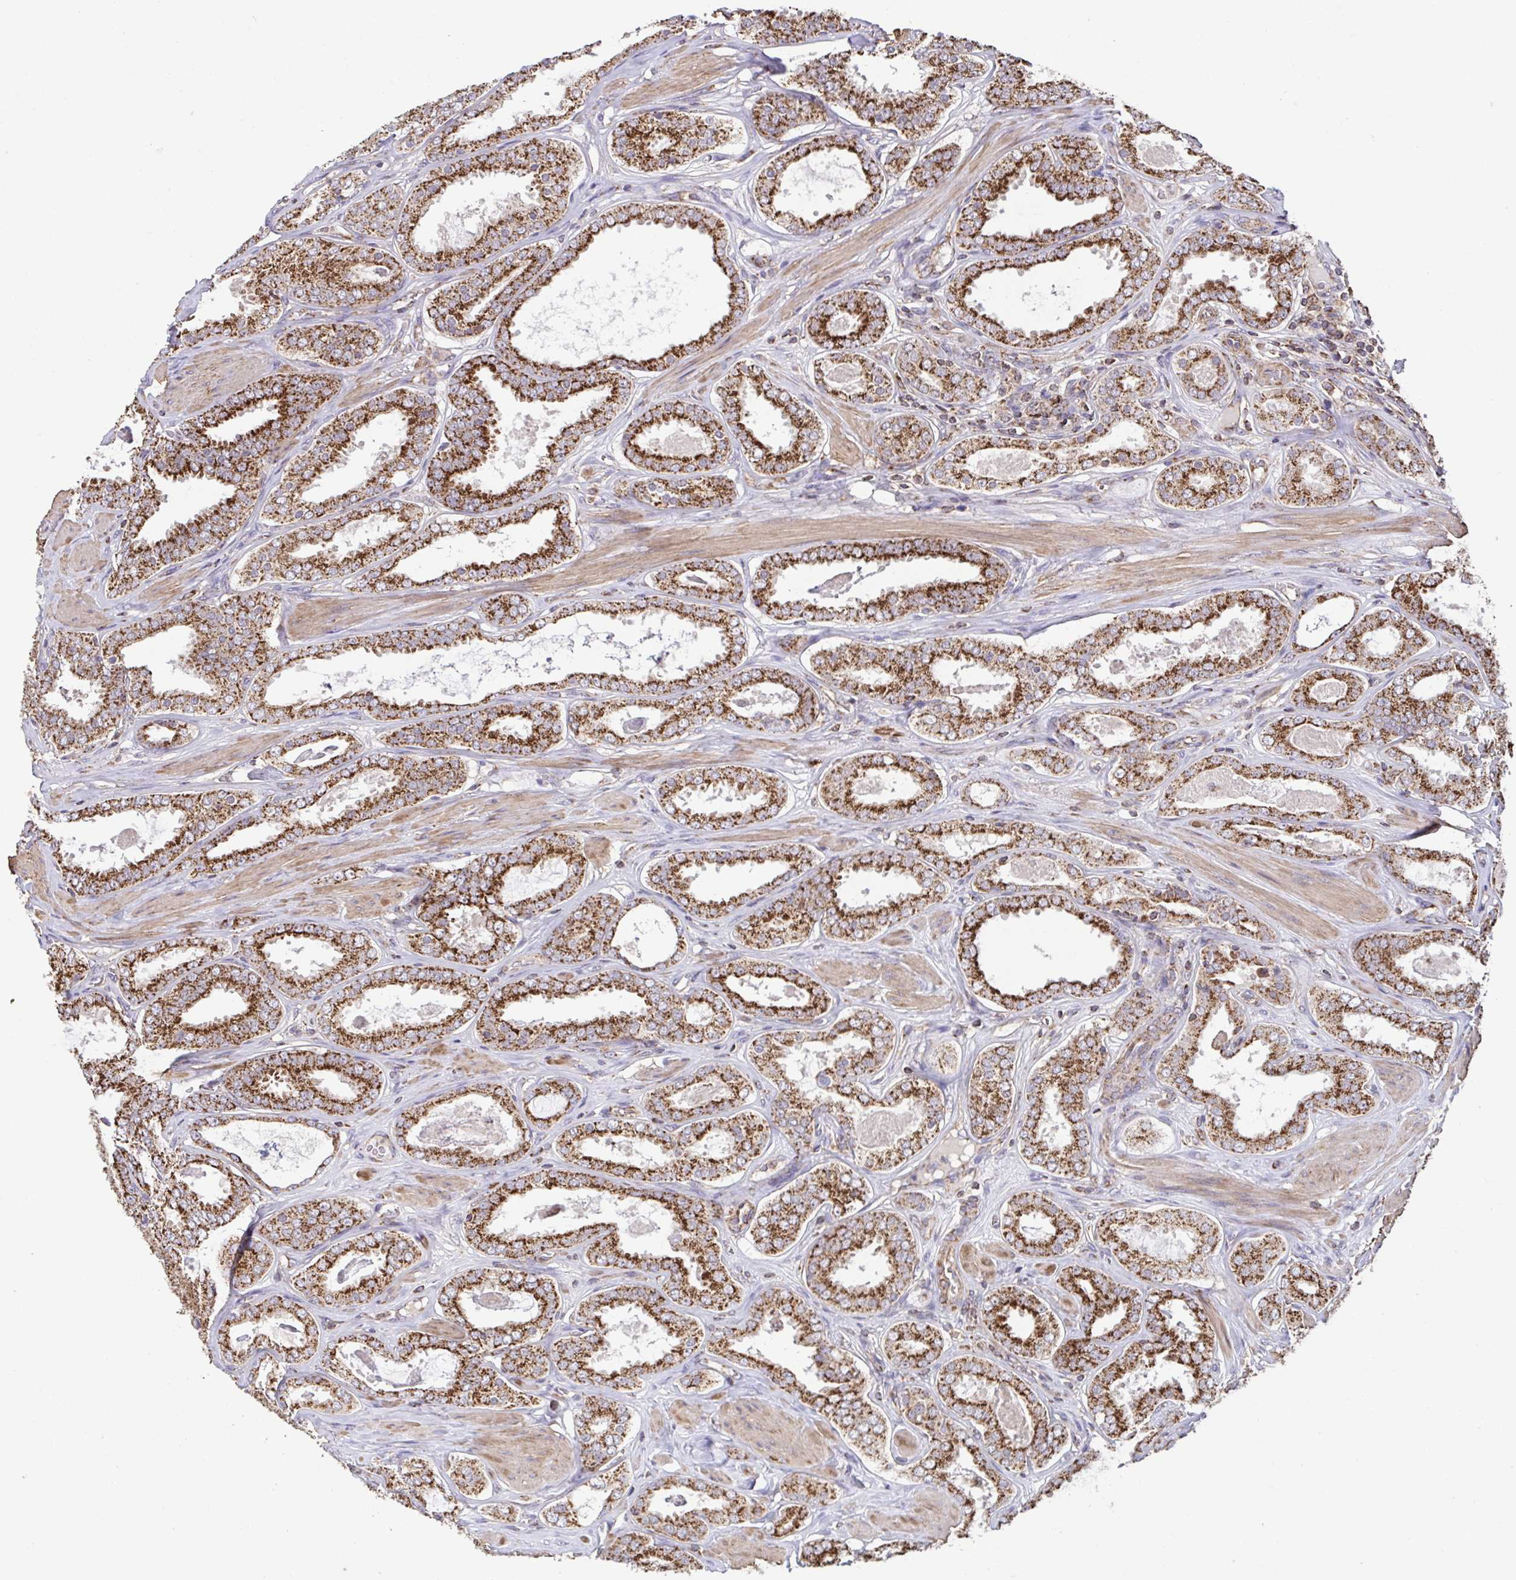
{"staining": {"intensity": "strong", "quantity": ">75%", "location": "cytoplasmic/membranous"}, "tissue": "prostate cancer", "cell_type": "Tumor cells", "image_type": "cancer", "snomed": [{"axis": "morphology", "description": "Adenocarcinoma, High grade"}, {"axis": "topography", "description": "Prostate"}], "caption": "Prostate cancer (high-grade adenocarcinoma) stained with DAB immunohistochemistry displays high levels of strong cytoplasmic/membranous positivity in about >75% of tumor cells. (Stains: DAB in brown, nuclei in blue, Microscopy: brightfield microscopy at high magnification).", "gene": "DIP2B", "patient": {"sex": "male", "age": 63}}